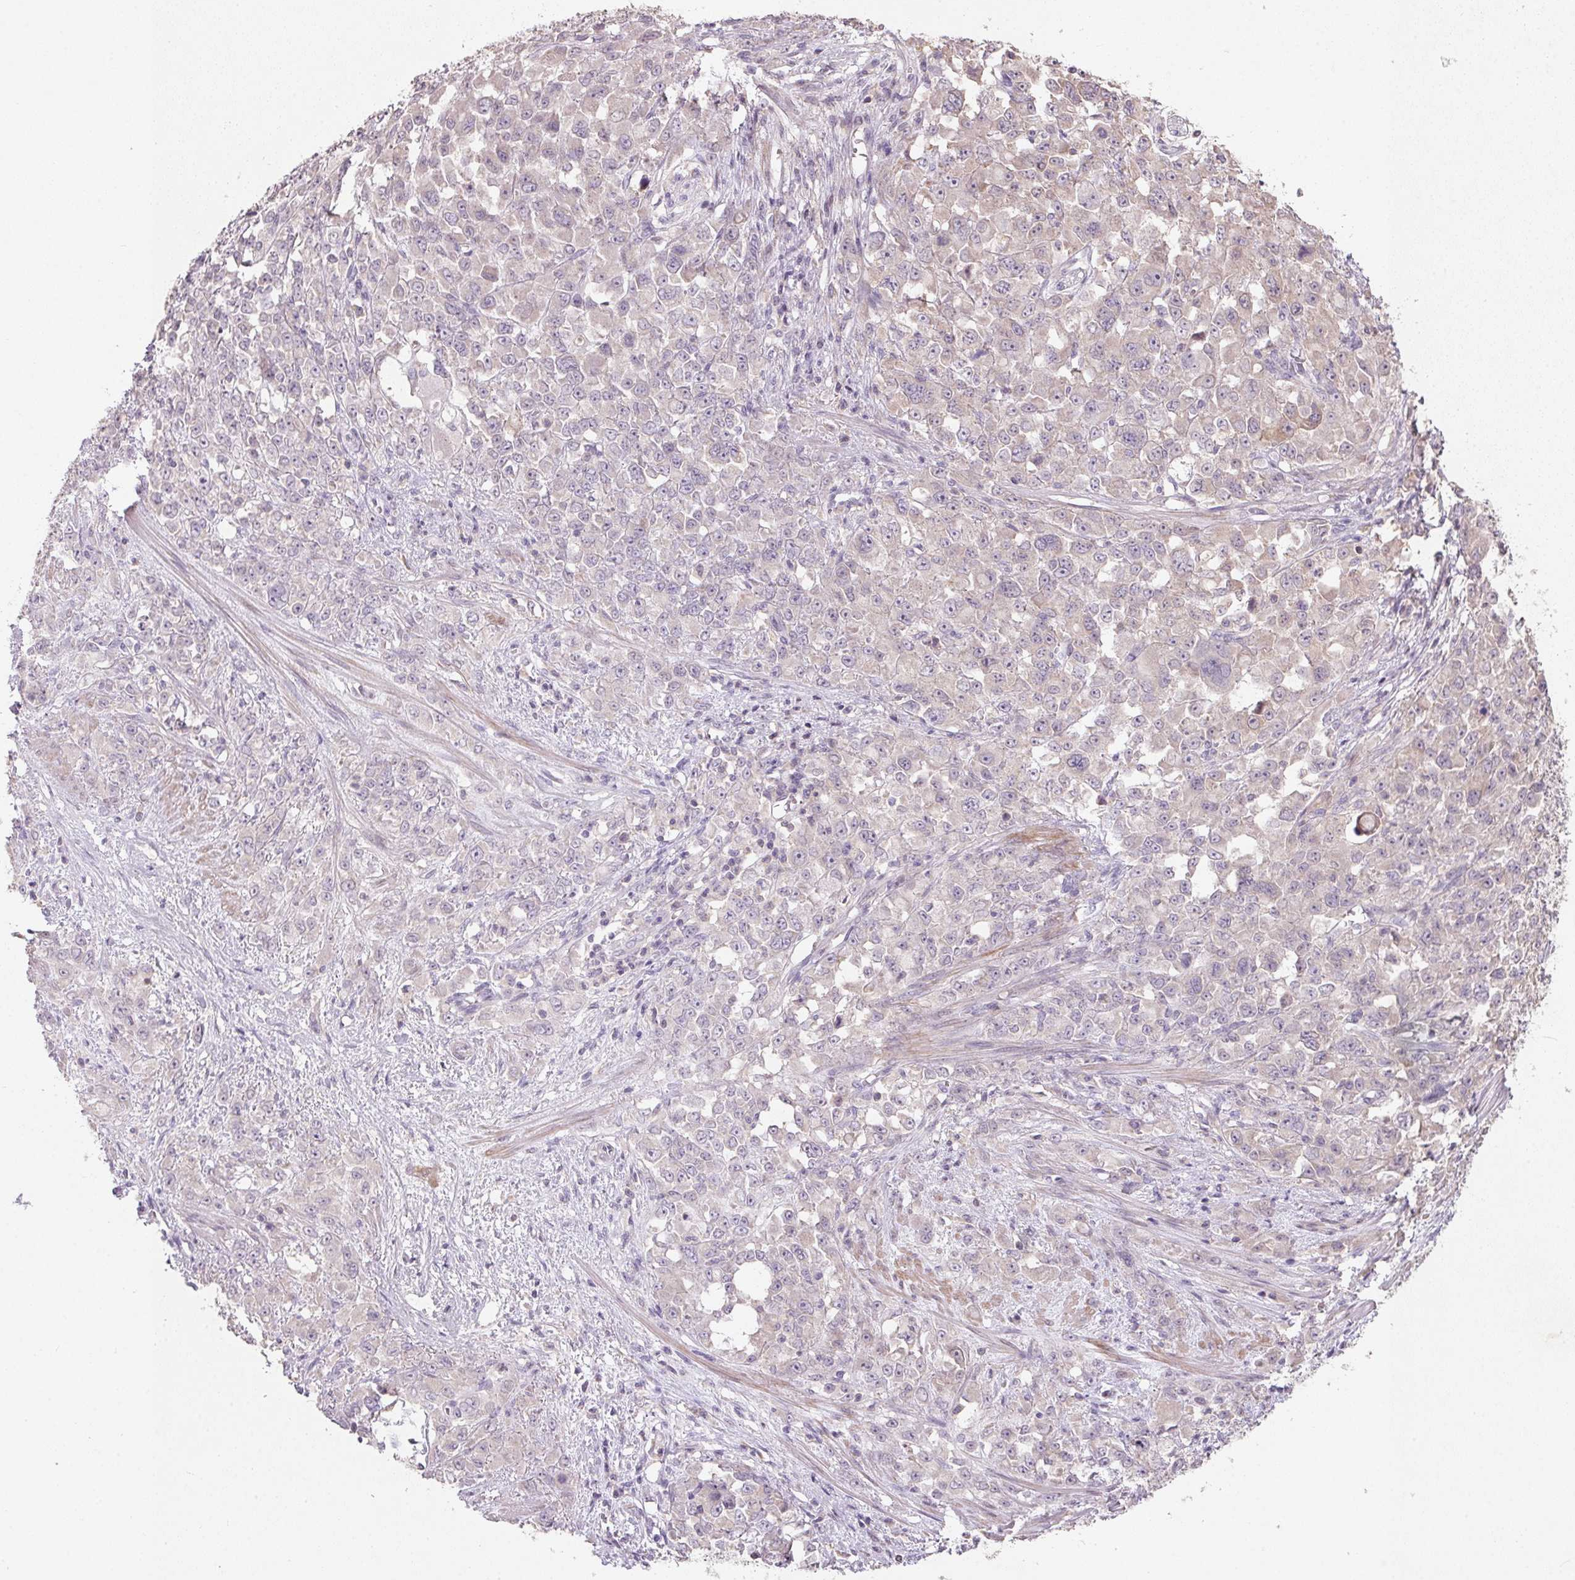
{"staining": {"intensity": "negative", "quantity": "none", "location": "none"}, "tissue": "stomach cancer", "cell_type": "Tumor cells", "image_type": "cancer", "snomed": [{"axis": "morphology", "description": "Adenocarcinoma, NOS"}, {"axis": "topography", "description": "Stomach"}], "caption": "This micrograph is of stomach adenocarcinoma stained with immunohistochemistry to label a protein in brown with the nuclei are counter-stained blue. There is no expression in tumor cells. The staining is performed using DAB (3,3'-diaminobenzidine) brown chromogen with nuclei counter-stained in using hematoxylin.", "gene": "KCNK15", "patient": {"sex": "female", "age": 76}}